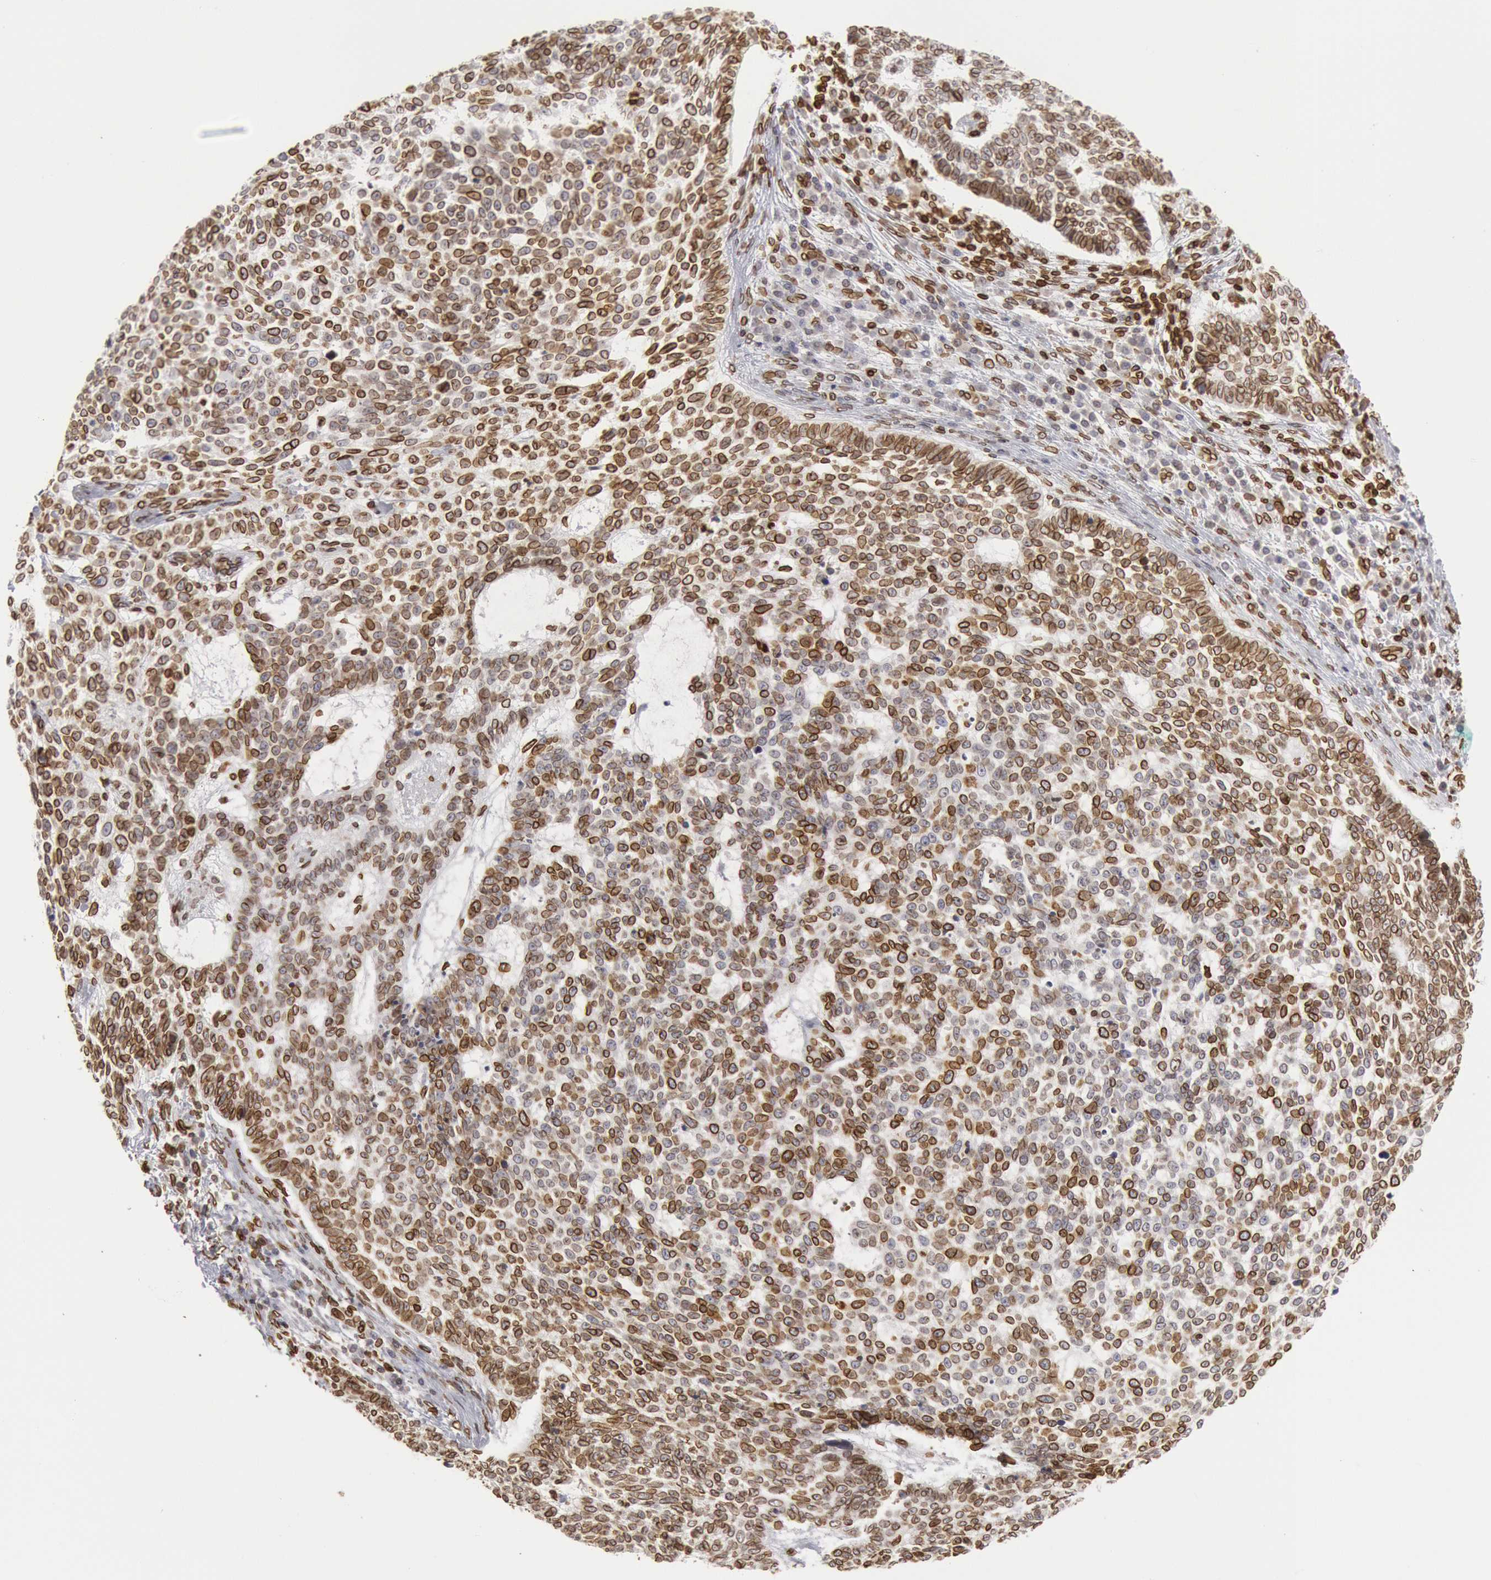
{"staining": {"intensity": "strong", "quantity": ">75%", "location": "cytoplasmic/membranous,nuclear"}, "tissue": "skin cancer", "cell_type": "Tumor cells", "image_type": "cancer", "snomed": [{"axis": "morphology", "description": "Basal cell carcinoma"}, {"axis": "topography", "description": "Skin"}], "caption": "Human basal cell carcinoma (skin) stained with a protein marker shows strong staining in tumor cells.", "gene": "SUN2", "patient": {"sex": "female", "age": 89}}